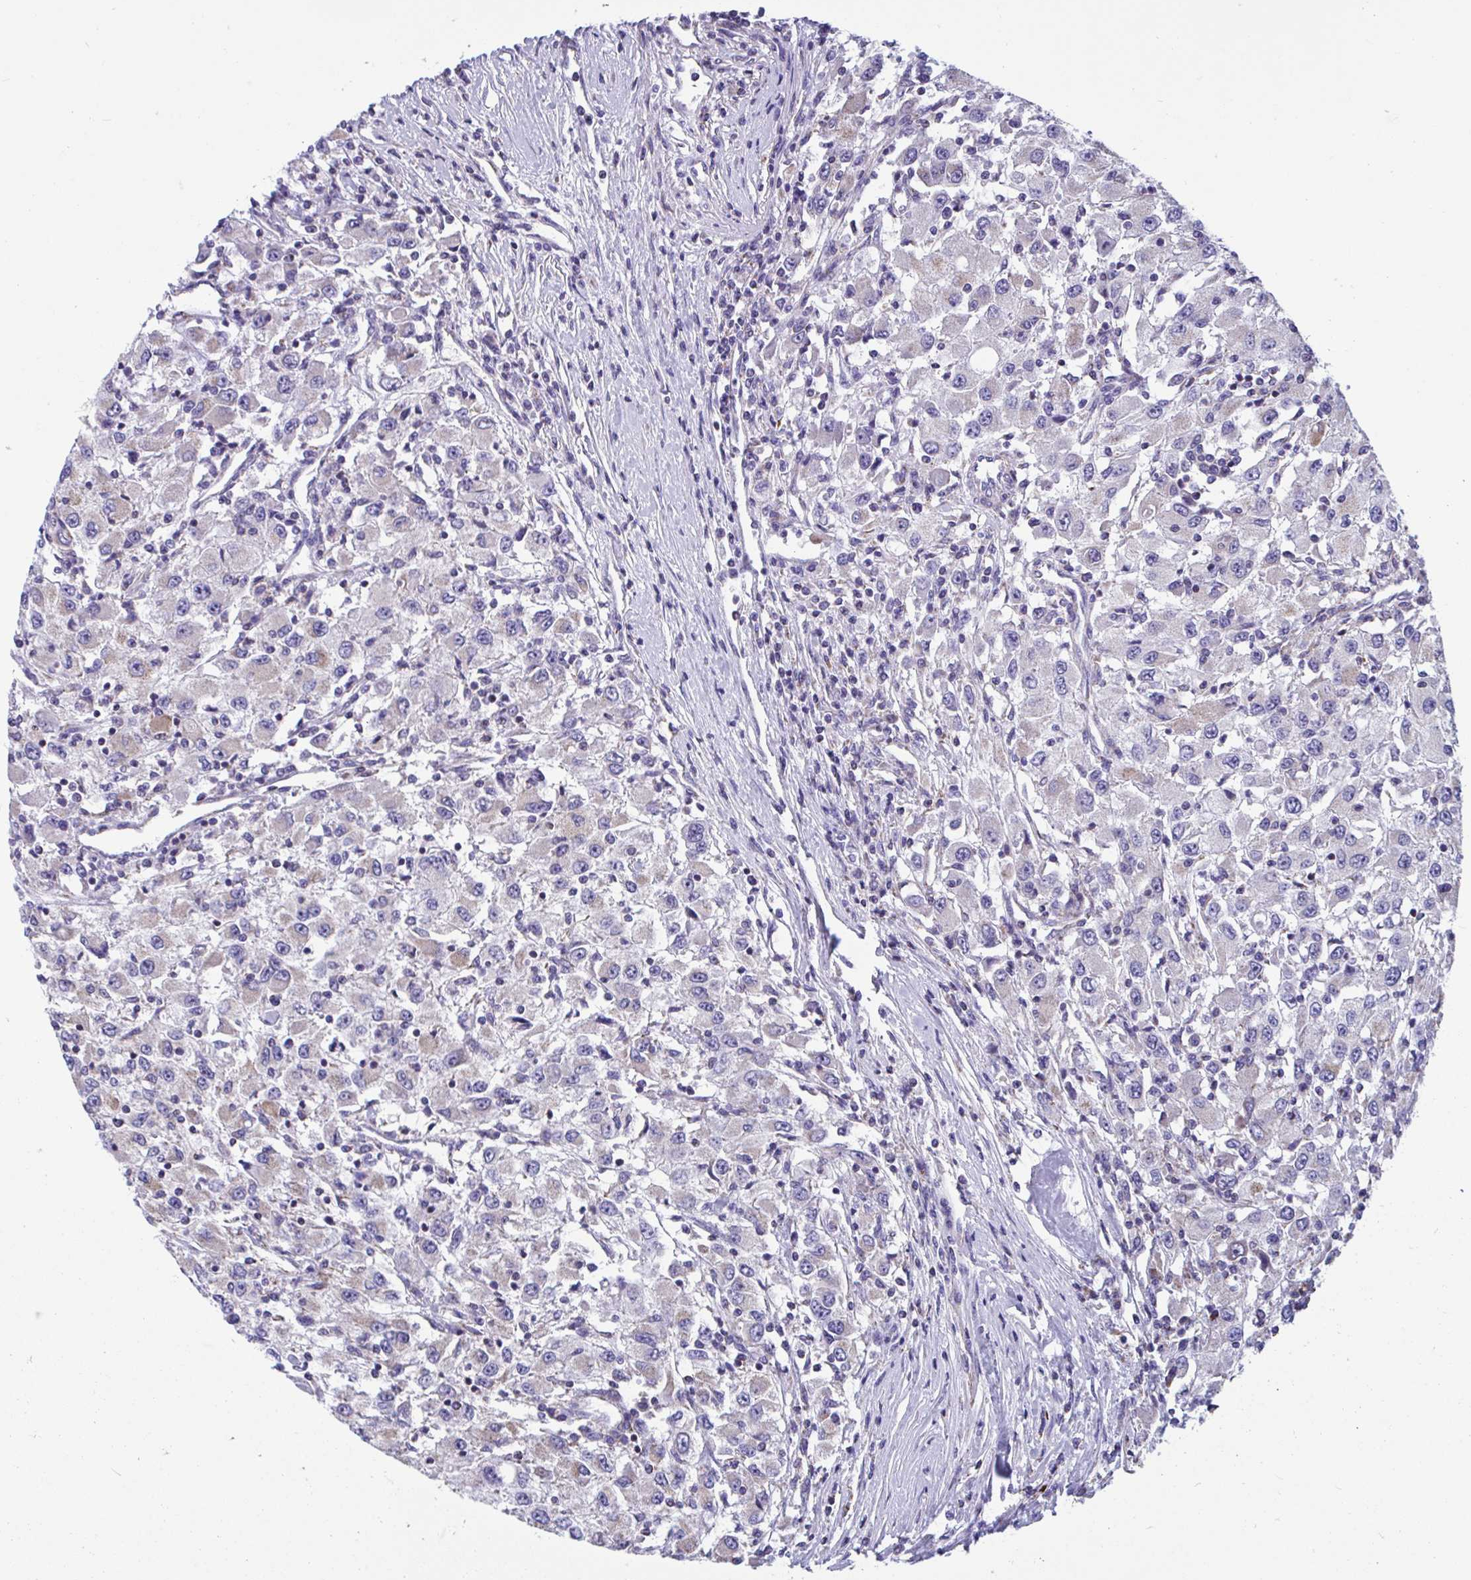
{"staining": {"intensity": "weak", "quantity": "<25%", "location": "cytoplasmic/membranous"}, "tissue": "renal cancer", "cell_type": "Tumor cells", "image_type": "cancer", "snomed": [{"axis": "morphology", "description": "Adenocarcinoma, NOS"}, {"axis": "topography", "description": "Kidney"}], "caption": "Image shows no significant protein staining in tumor cells of renal adenocarcinoma. (DAB (3,3'-diaminobenzidine) IHC with hematoxylin counter stain).", "gene": "OR13A1", "patient": {"sex": "female", "age": 67}}